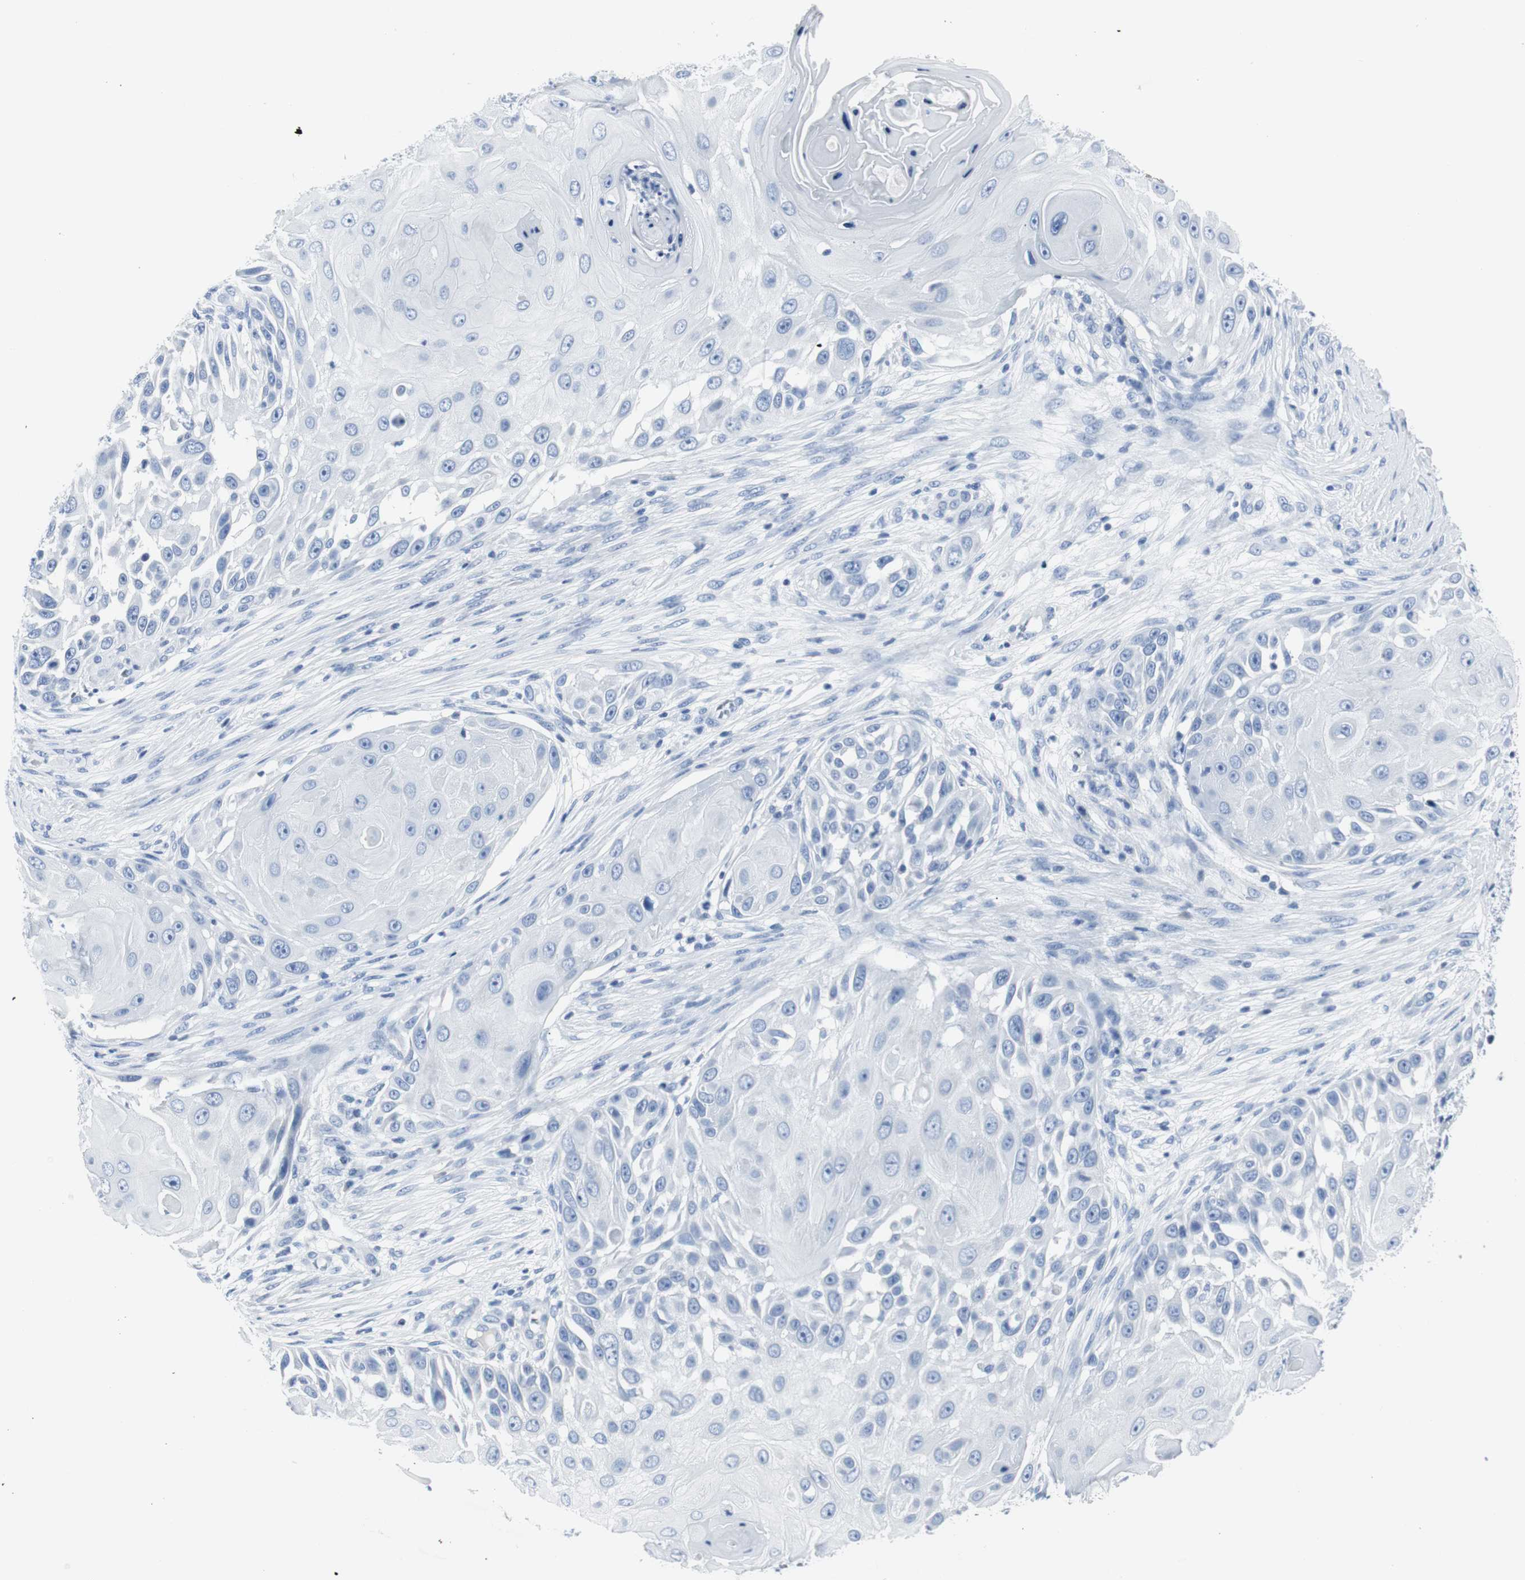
{"staining": {"intensity": "negative", "quantity": "none", "location": "none"}, "tissue": "skin cancer", "cell_type": "Tumor cells", "image_type": "cancer", "snomed": [{"axis": "morphology", "description": "Squamous cell carcinoma, NOS"}, {"axis": "topography", "description": "Skin"}], "caption": "This is a histopathology image of immunohistochemistry staining of squamous cell carcinoma (skin), which shows no expression in tumor cells.", "gene": "GAP43", "patient": {"sex": "female", "age": 44}}